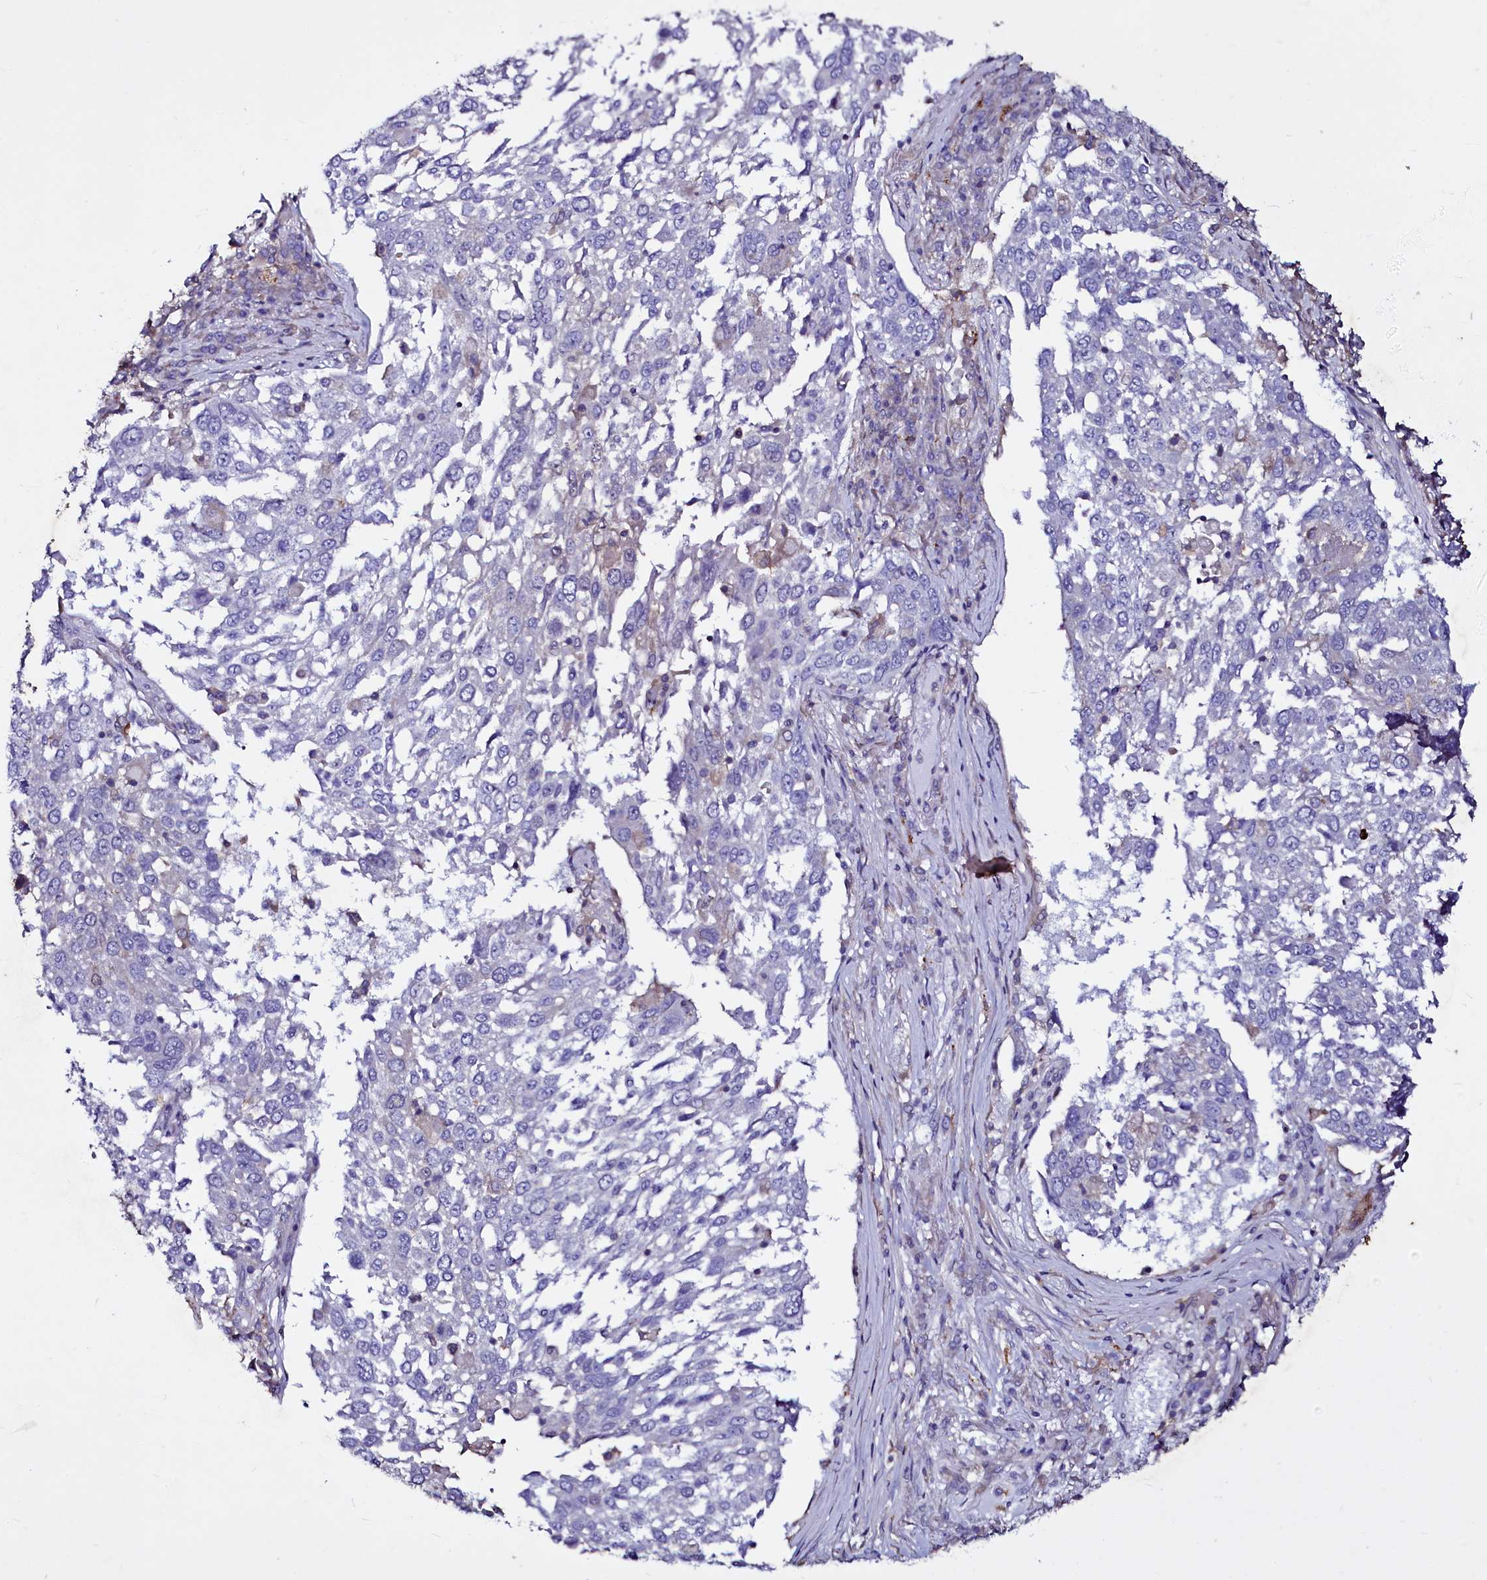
{"staining": {"intensity": "negative", "quantity": "none", "location": "none"}, "tissue": "lung cancer", "cell_type": "Tumor cells", "image_type": "cancer", "snomed": [{"axis": "morphology", "description": "Squamous cell carcinoma, NOS"}, {"axis": "topography", "description": "Lung"}], "caption": "Human lung squamous cell carcinoma stained for a protein using IHC reveals no staining in tumor cells.", "gene": "SELENOT", "patient": {"sex": "male", "age": 65}}